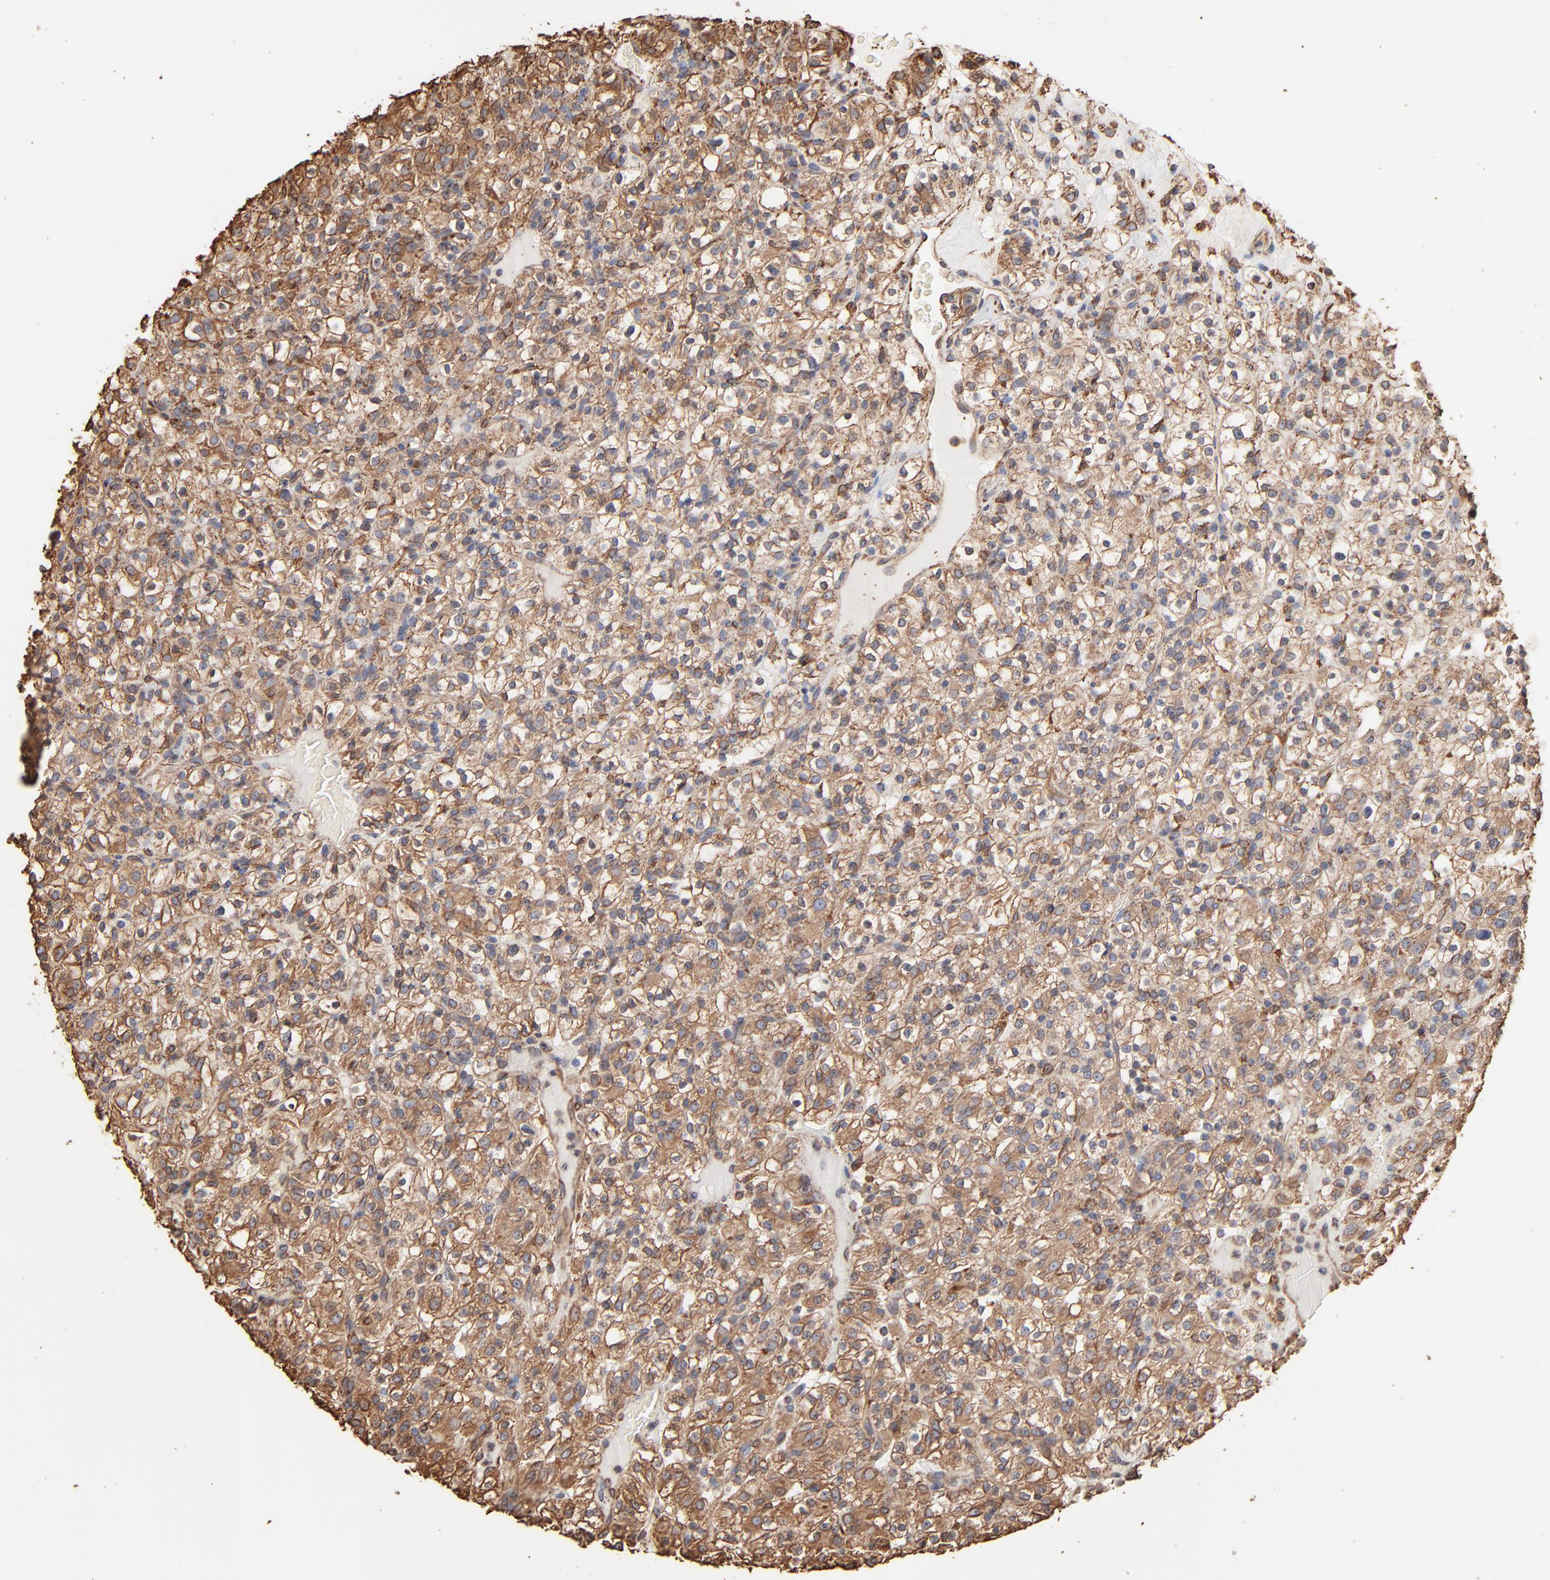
{"staining": {"intensity": "moderate", "quantity": ">75%", "location": "cytoplasmic/membranous"}, "tissue": "renal cancer", "cell_type": "Tumor cells", "image_type": "cancer", "snomed": [{"axis": "morphology", "description": "Normal tissue, NOS"}, {"axis": "morphology", "description": "Adenocarcinoma, NOS"}, {"axis": "topography", "description": "Kidney"}], "caption": "IHC of human renal cancer (adenocarcinoma) reveals medium levels of moderate cytoplasmic/membranous staining in about >75% of tumor cells.", "gene": "PDIA3", "patient": {"sex": "female", "age": 72}}